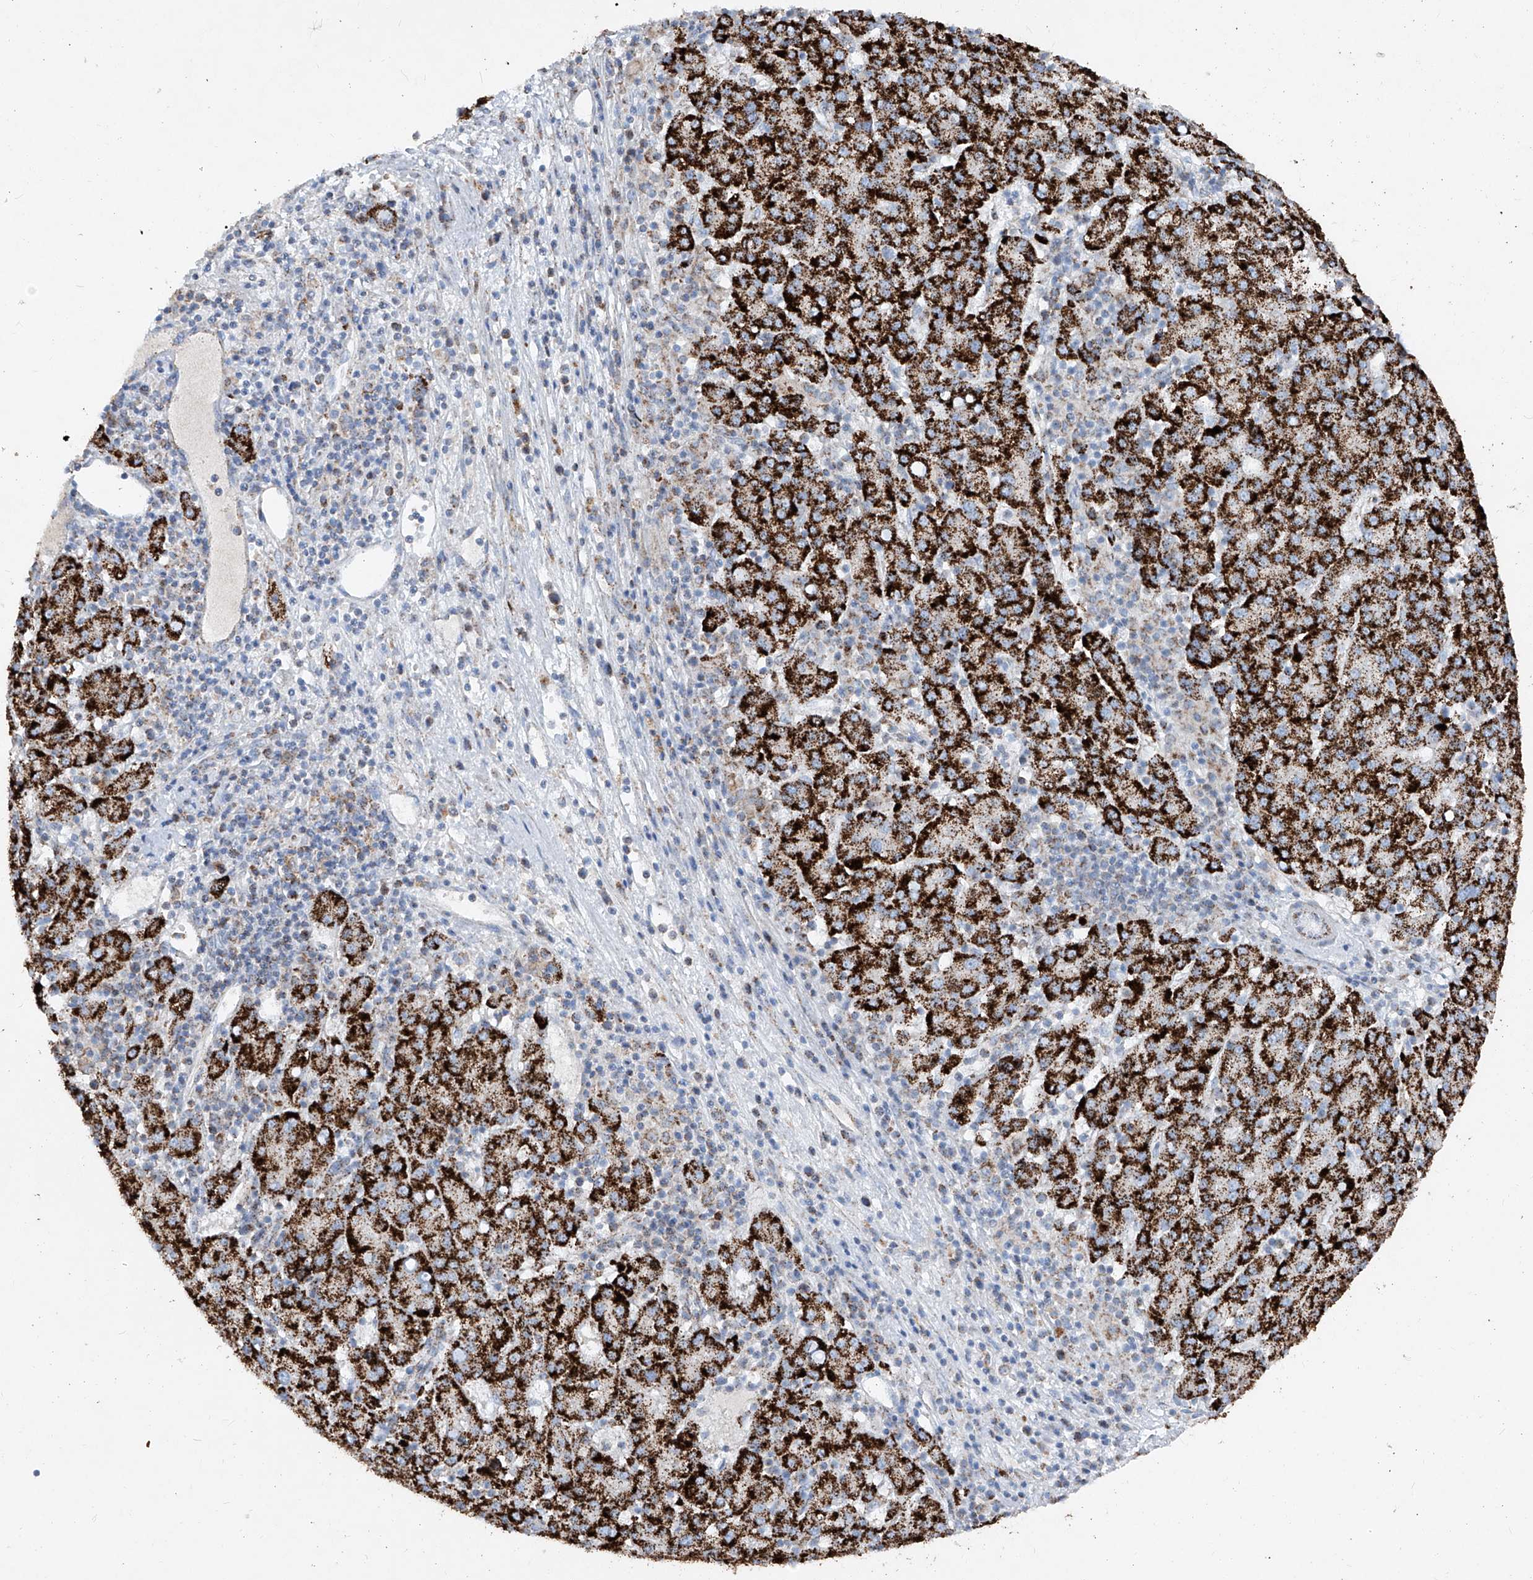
{"staining": {"intensity": "strong", "quantity": ">75%", "location": "cytoplasmic/membranous"}, "tissue": "liver cancer", "cell_type": "Tumor cells", "image_type": "cancer", "snomed": [{"axis": "morphology", "description": "Carcinoma, Hepatocellular, NOS"}, {"axis": "topography", "description": "Liver"}], "caption": "This micrograph displays immunohistochemistry (IHC) staining of liver cancer (hepatocellular carcinoma), with high strong cytoplasmic/membranous positivity in approximately >75% of tumor cells.", "gene": "ABCD3", "patient": {"sex": "female", "age": 58}}